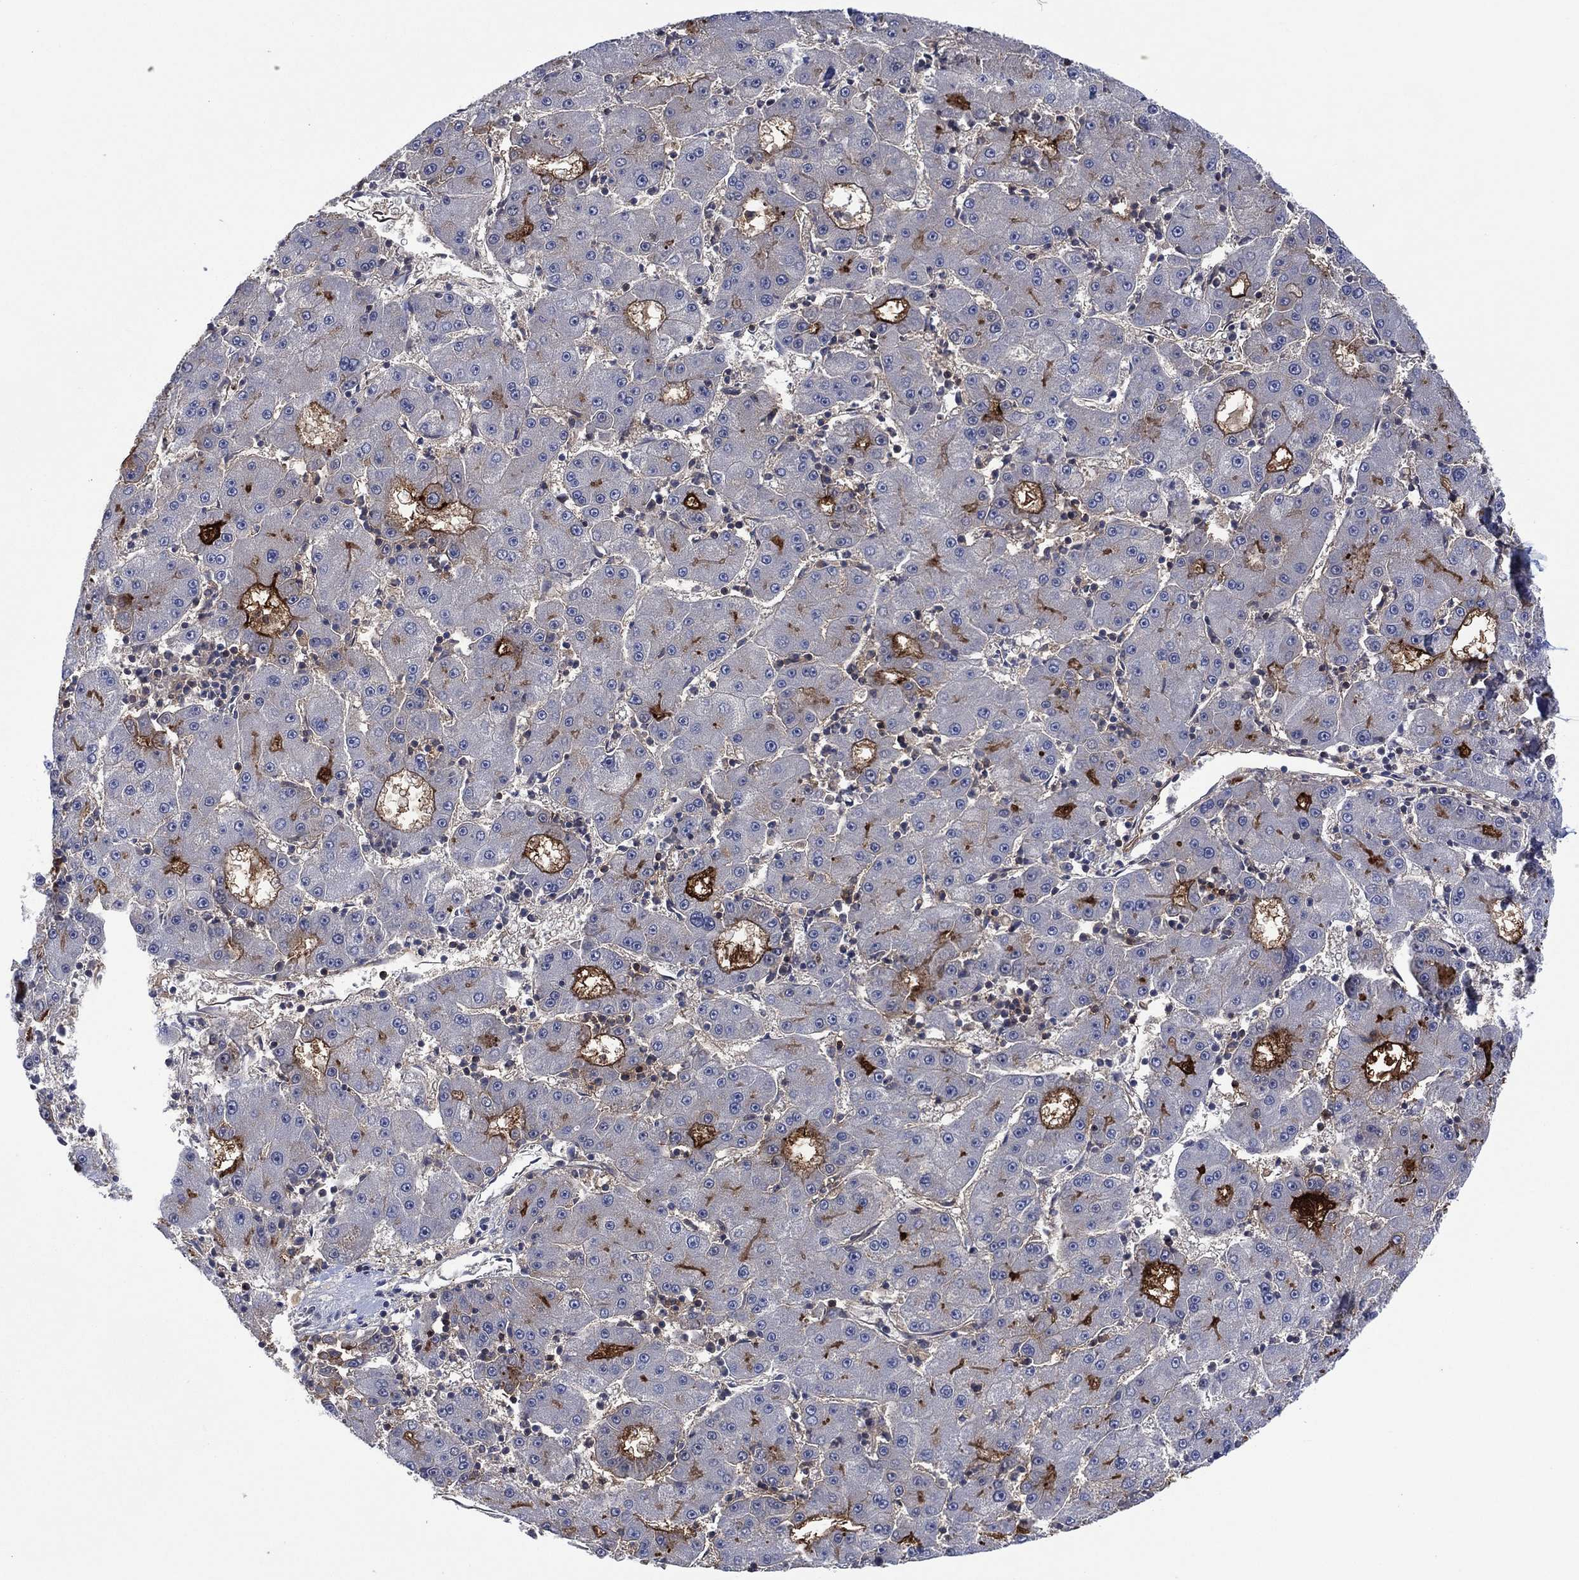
{"staining": {"intensity": "strong", "quantity": "25%-75%", "location": "cytoplasmic/membranous"}, "tissue": "liver cancer", "cell_type": "Tumor cells", "image_type": "cancer", "snomed": [{"axis": "morphology", "description": "Carcinoma, Hepatocellular, NOS"}, {"axis": "topography", "description": "Liver"}], "caption": "DAB (3,3'-diaminobenzidine) immunohistochemical staining of human liver hepatocellular carcinoma exhibits strong cytoplasmic/membranous protein staining in about 25%-75% of tumor cells. The staining was performed using DAB, with brown indicating positive protein expression. Nuclei are stained blue with hematoxylin.", "gene": "DPP4", "patient": {"sex": "male", "age": 73}}